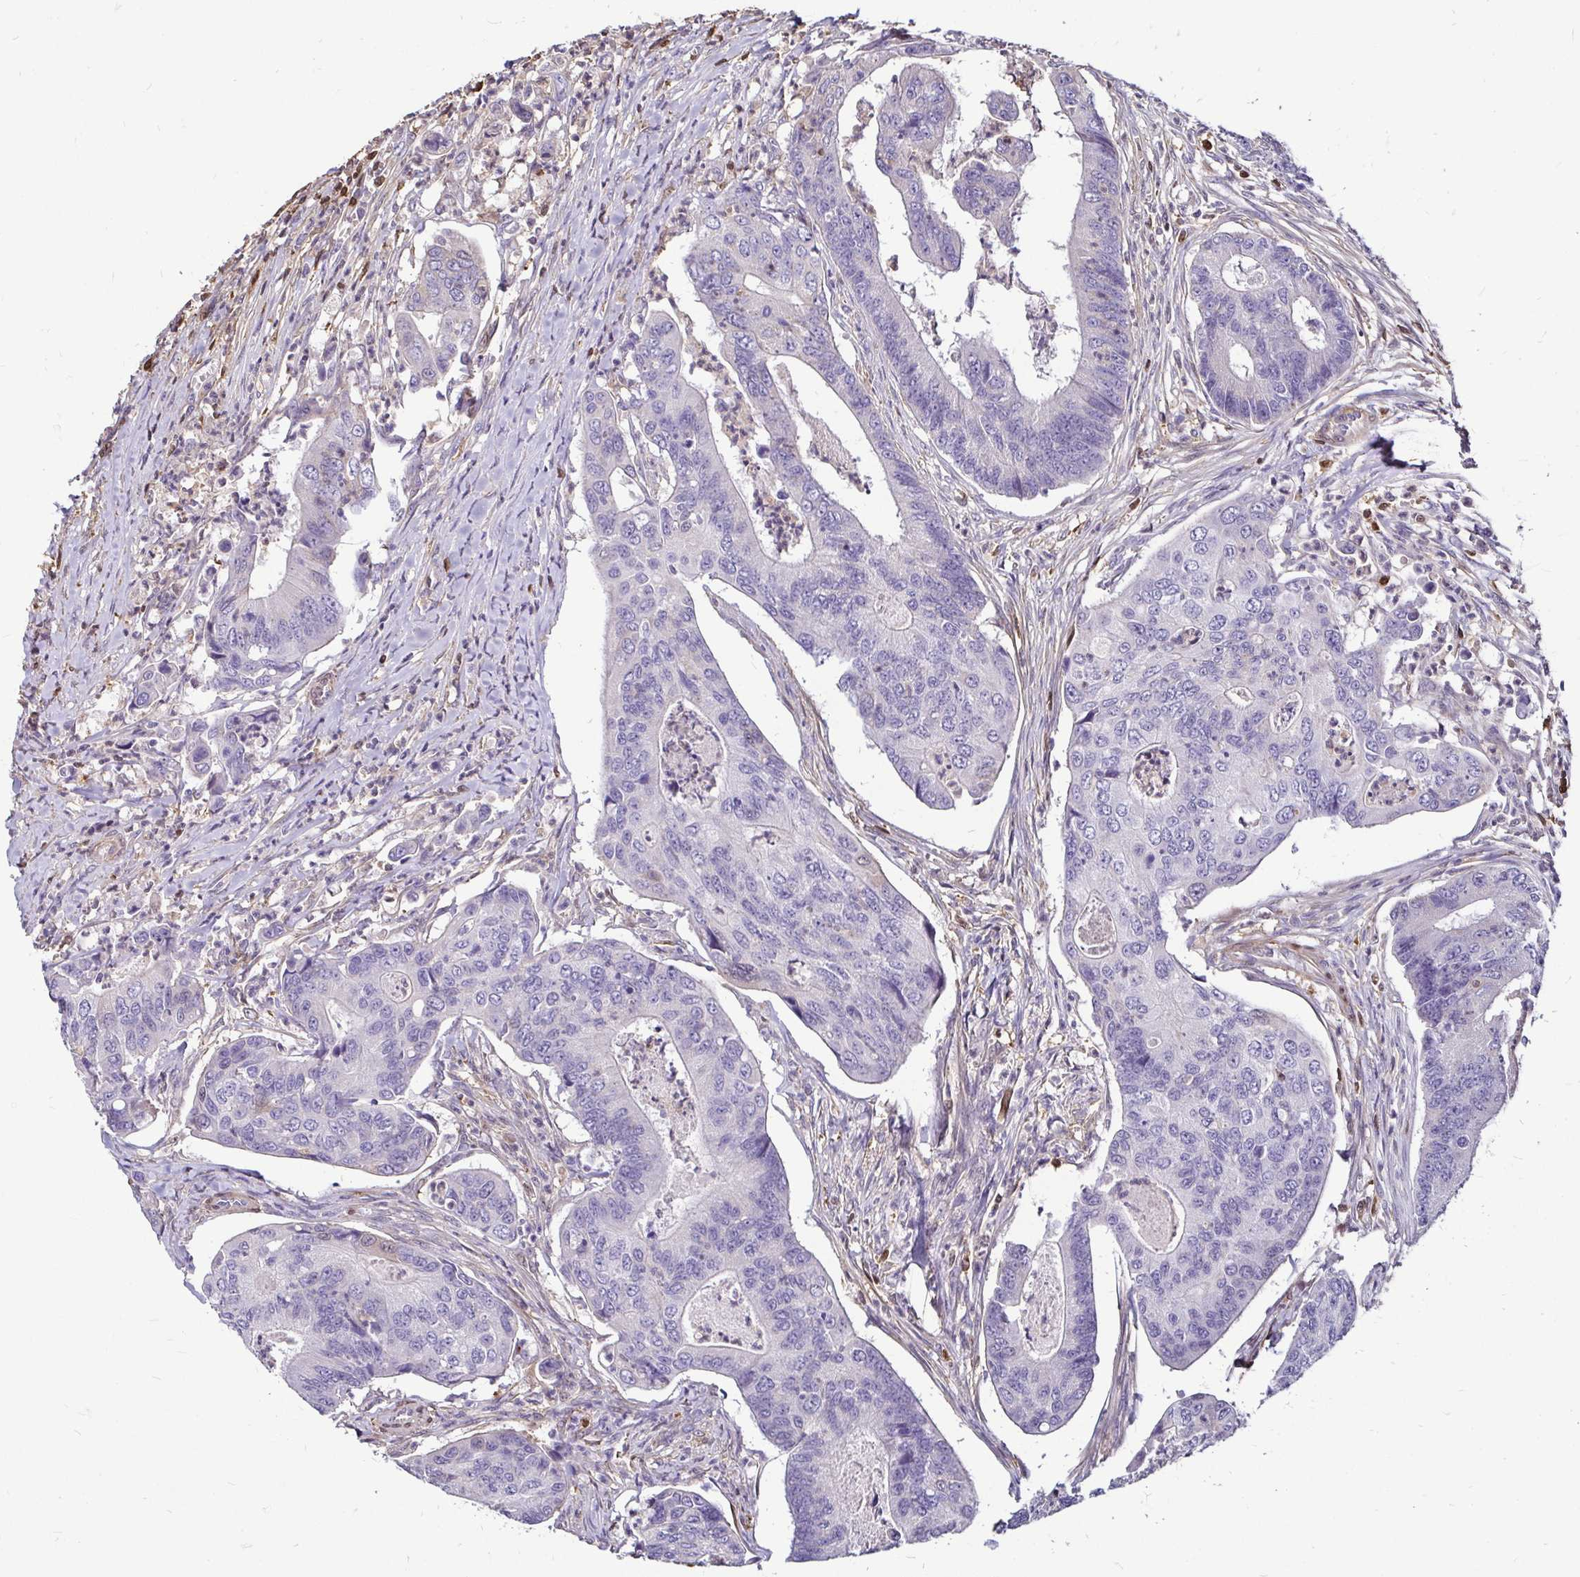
{"staining": {"intensity": "negative", "quantity": "none", "location": "none"}, "tissue": "colorectal cancer", "cell_type": "Tumor cells", "image_type": "cancer", "snomed": [{"axis": "morphology", "description": "Adenocarcinoma, NOS"}, {"axis": "topography", "description": "Colon"}], "caption": "Immunohistochemistry of colorectal cancer exhibits no positivity in tumor cells.", "gene": "ZFP1", "patient": {"sex": "female", "age": 67}}